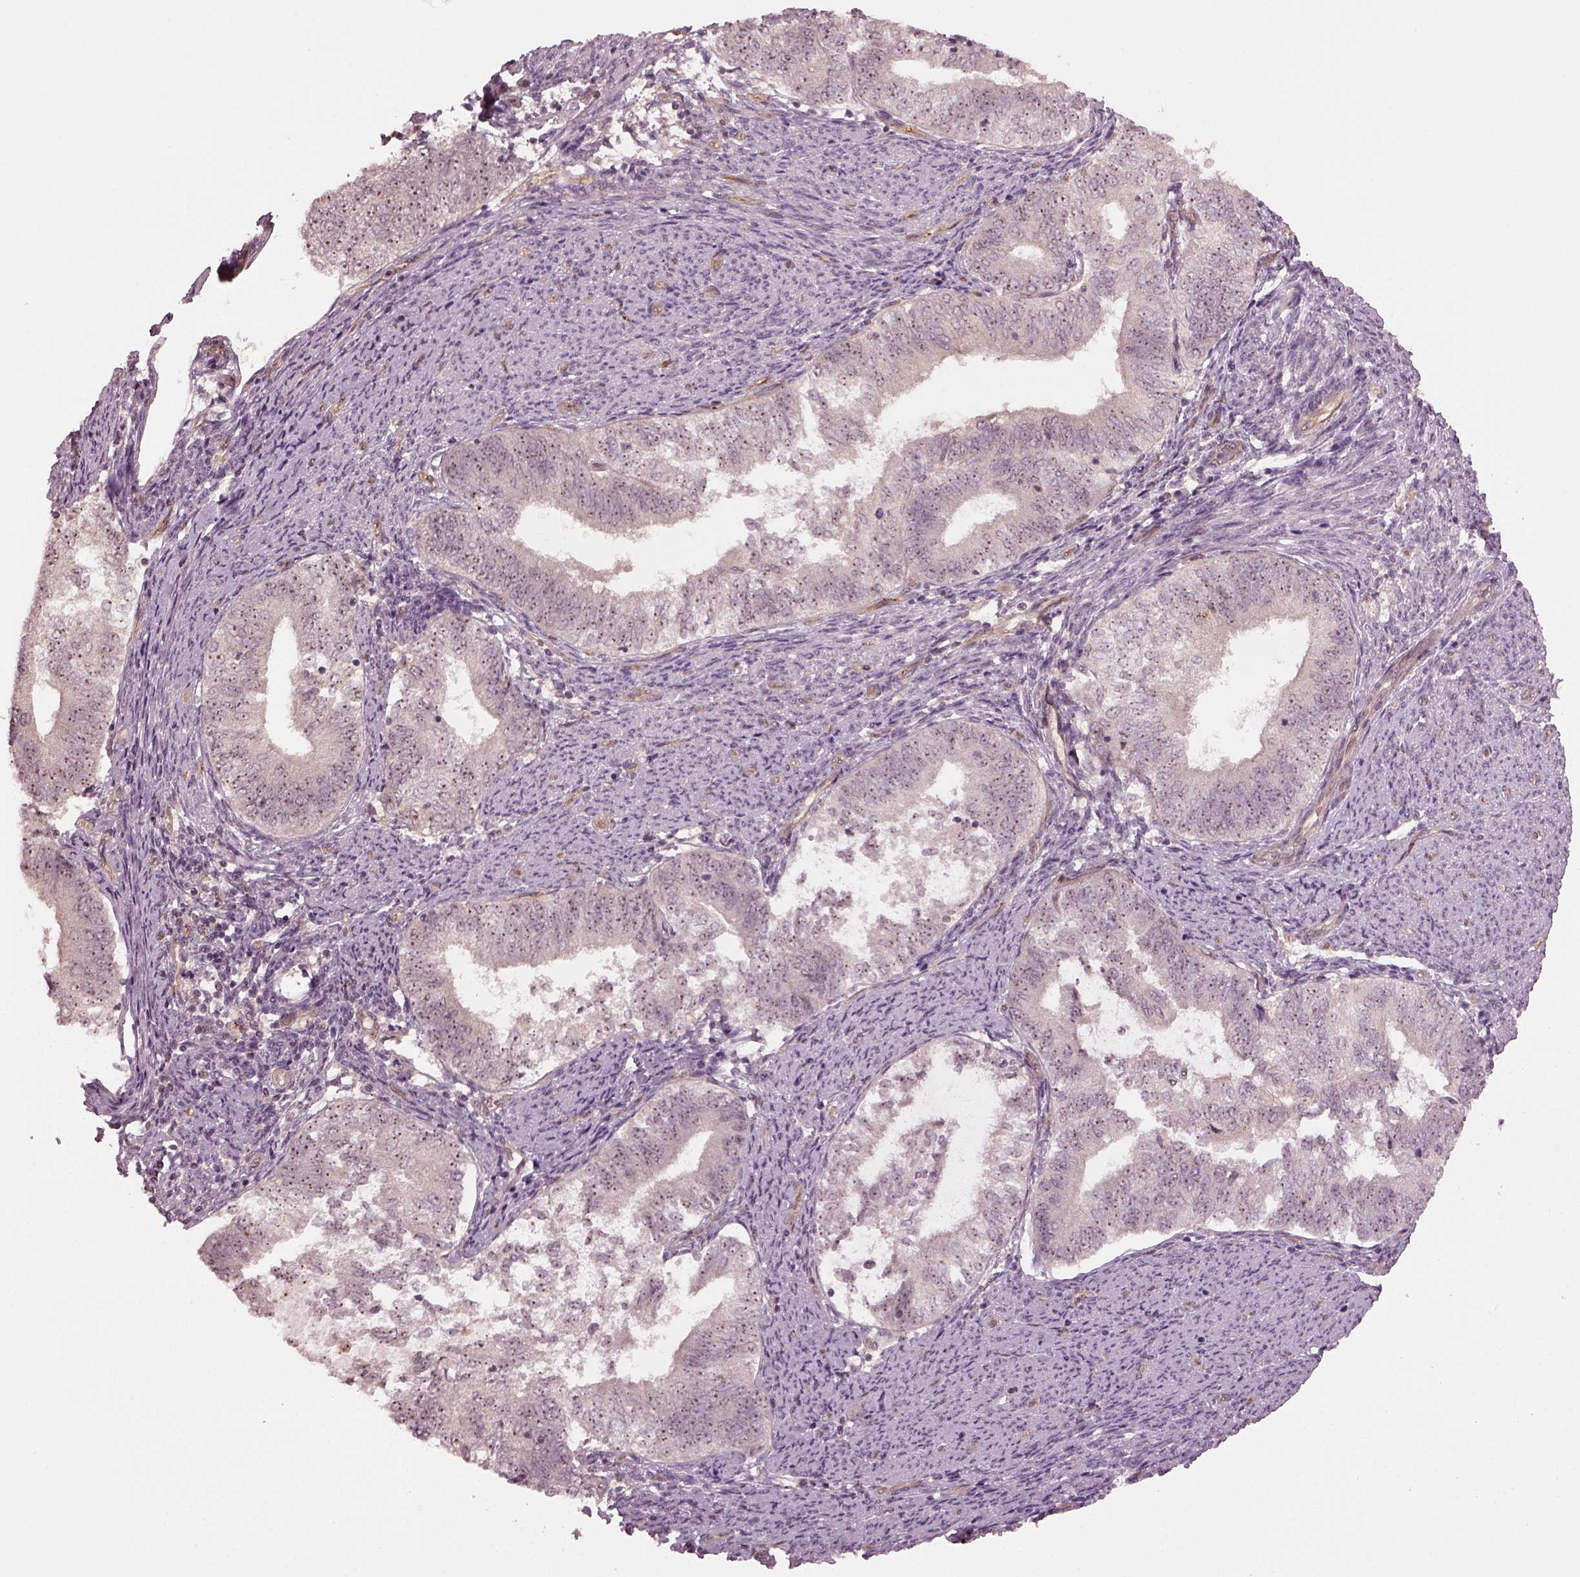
{"staining": {"intensity": "moderate", "quantity": ">75%", "location": "nuclear"}, "tissue": "endometrial cancer", "cell_type": "Tumor cells", "image_type": "cancer", "snomed": [{"axis": "morphology", "description": "Adenocarcinoma, NOS"}, {"axis": "topography", "description": "Endometrium"}], "caption": "Immunohistochemistry (IHC) histopathology image of neoplastic tissue: endometrial adenocarcinoma stained using IHC displays medium levels of moderate protein expression localized specifically in the nuclear of tumor cells, appearing as a nuclear brown color.", "gene": "GNRH1", "patient": {"sex": "female", "age": 65}}